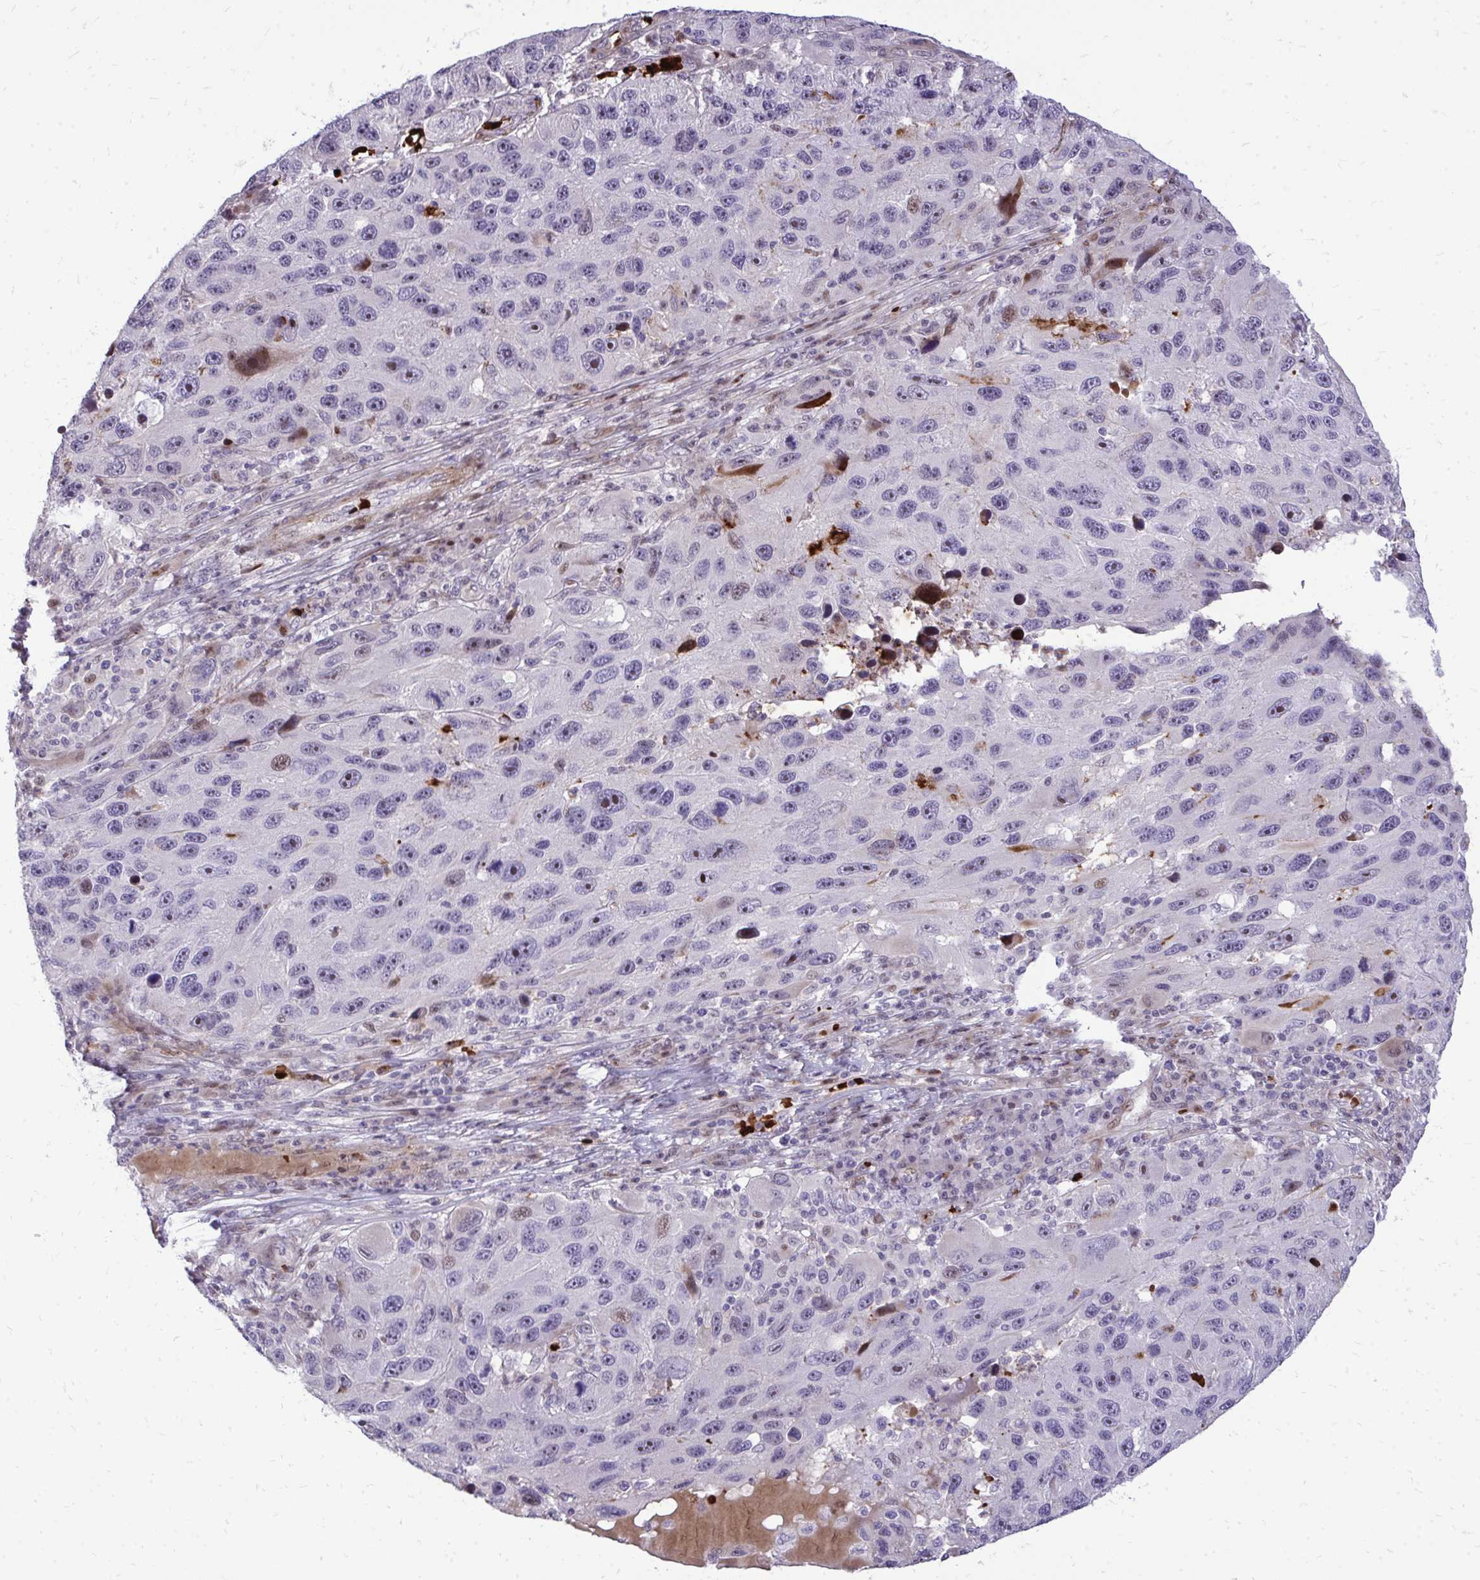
{"staining": {"intensity": "negative", "quantity": "none", "location": "none"}, "tissue": "melanoma", "cell_type": "Tumor cells", "image_type": "cancer", "snomed": [{"axis": "morphology", "description": "Malignant melanoma, NOS"}, {"axis": "topography", "description": "Skin"}], "caption": "The image exhibits no significant expression in tumor cells of malignant melanoma. The staining is performed using DAB brown chromogen with nuclei counter-stained in using hematoxylin.", "gene": "DLX4", "patient": {"sex": "male", "age": 53}}